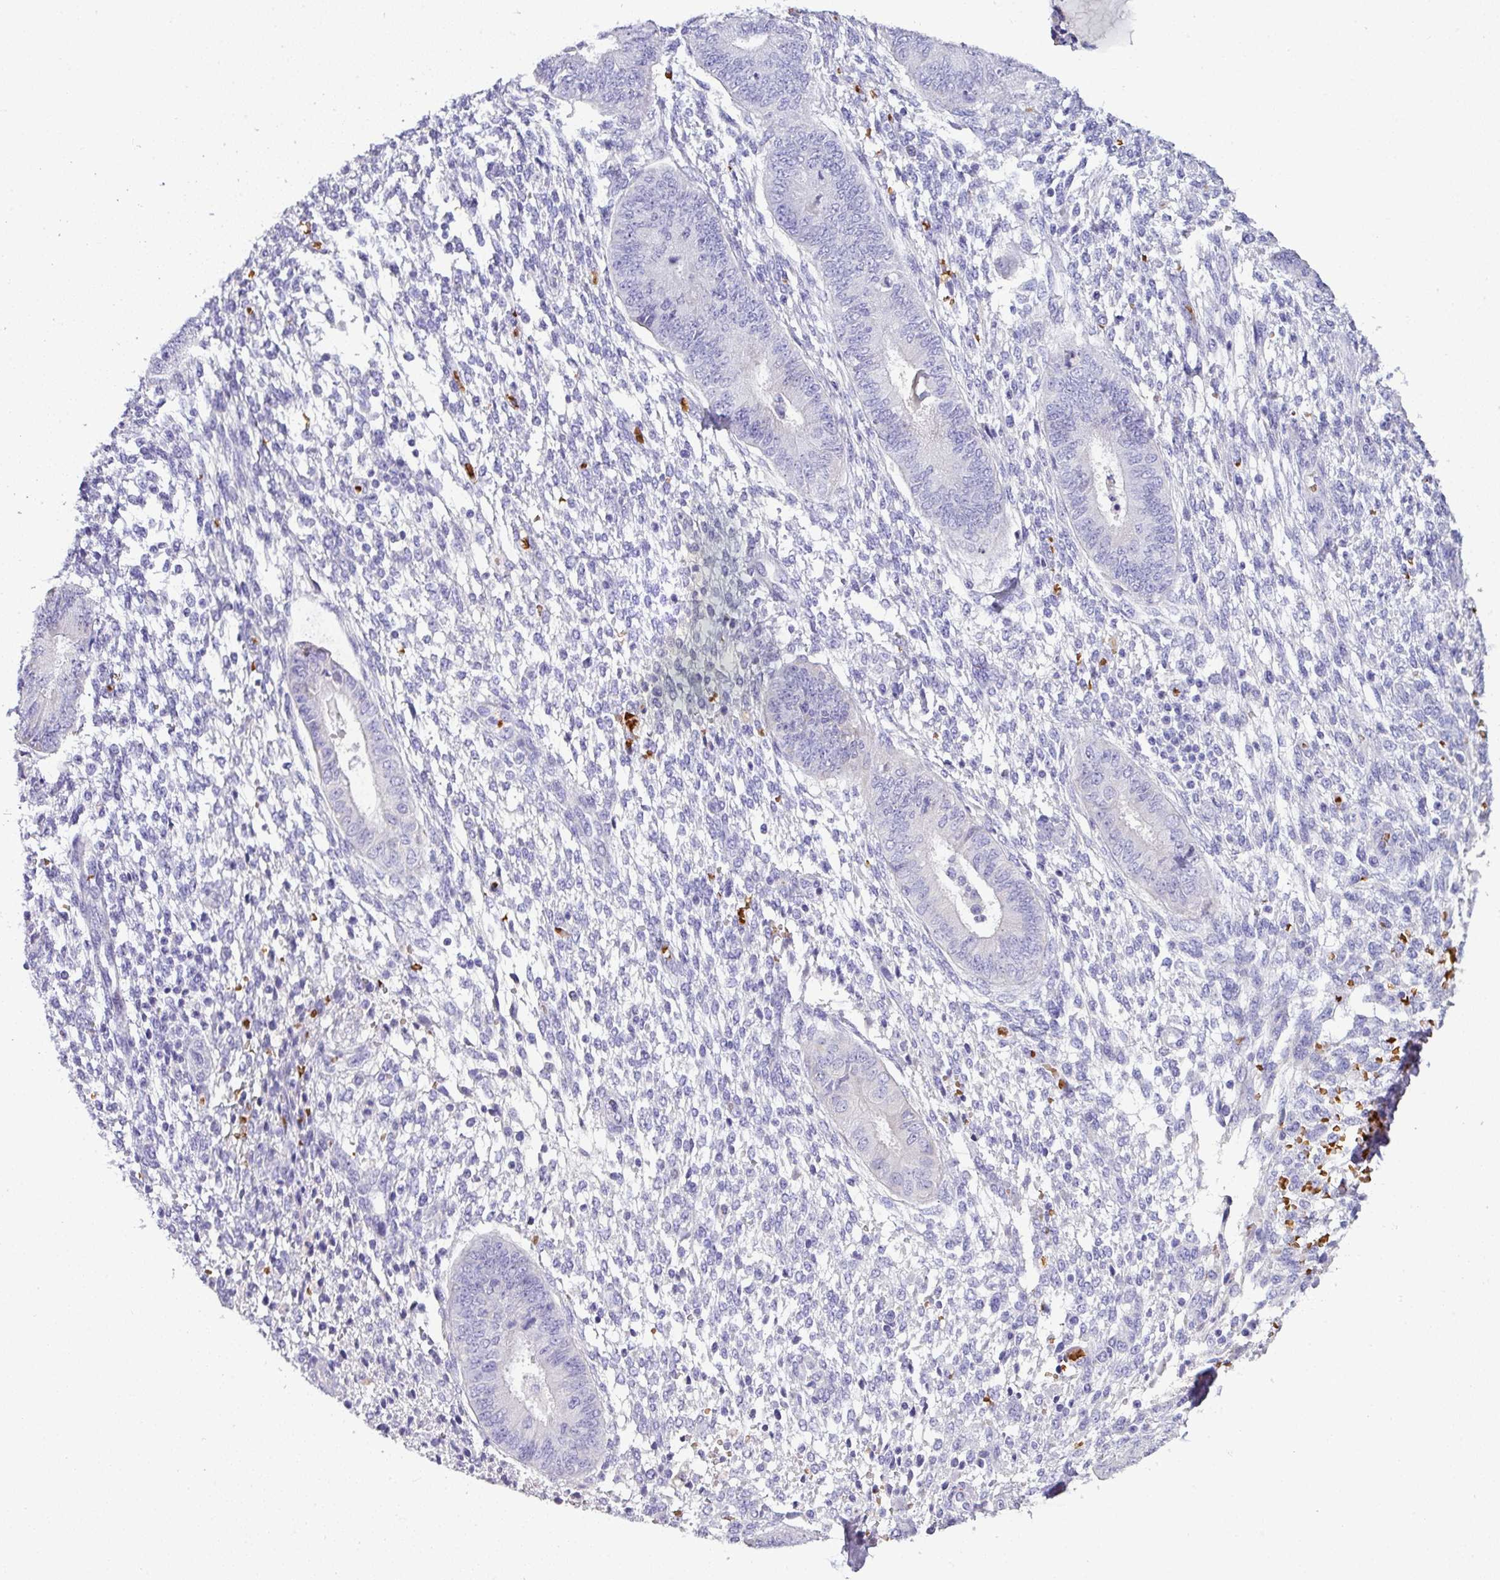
{"staining": {"intensity": "negative", "quantity": "none", "location": "none"}, "tissue": "endometrium", "cell_type": "Cells in endometrial stroma", "image_type": "normal", "snomed": [{"axis": "morphology", "description": "Normal tissue, NOS"}, {"axis": "topography", "description": "Endometrium"}], "caption": "Cells in endometrial stroma show no significant protein positivity in benign endometrium.", "gene": "NAPSA", "patient": {"sex": "female", "age": 49}}